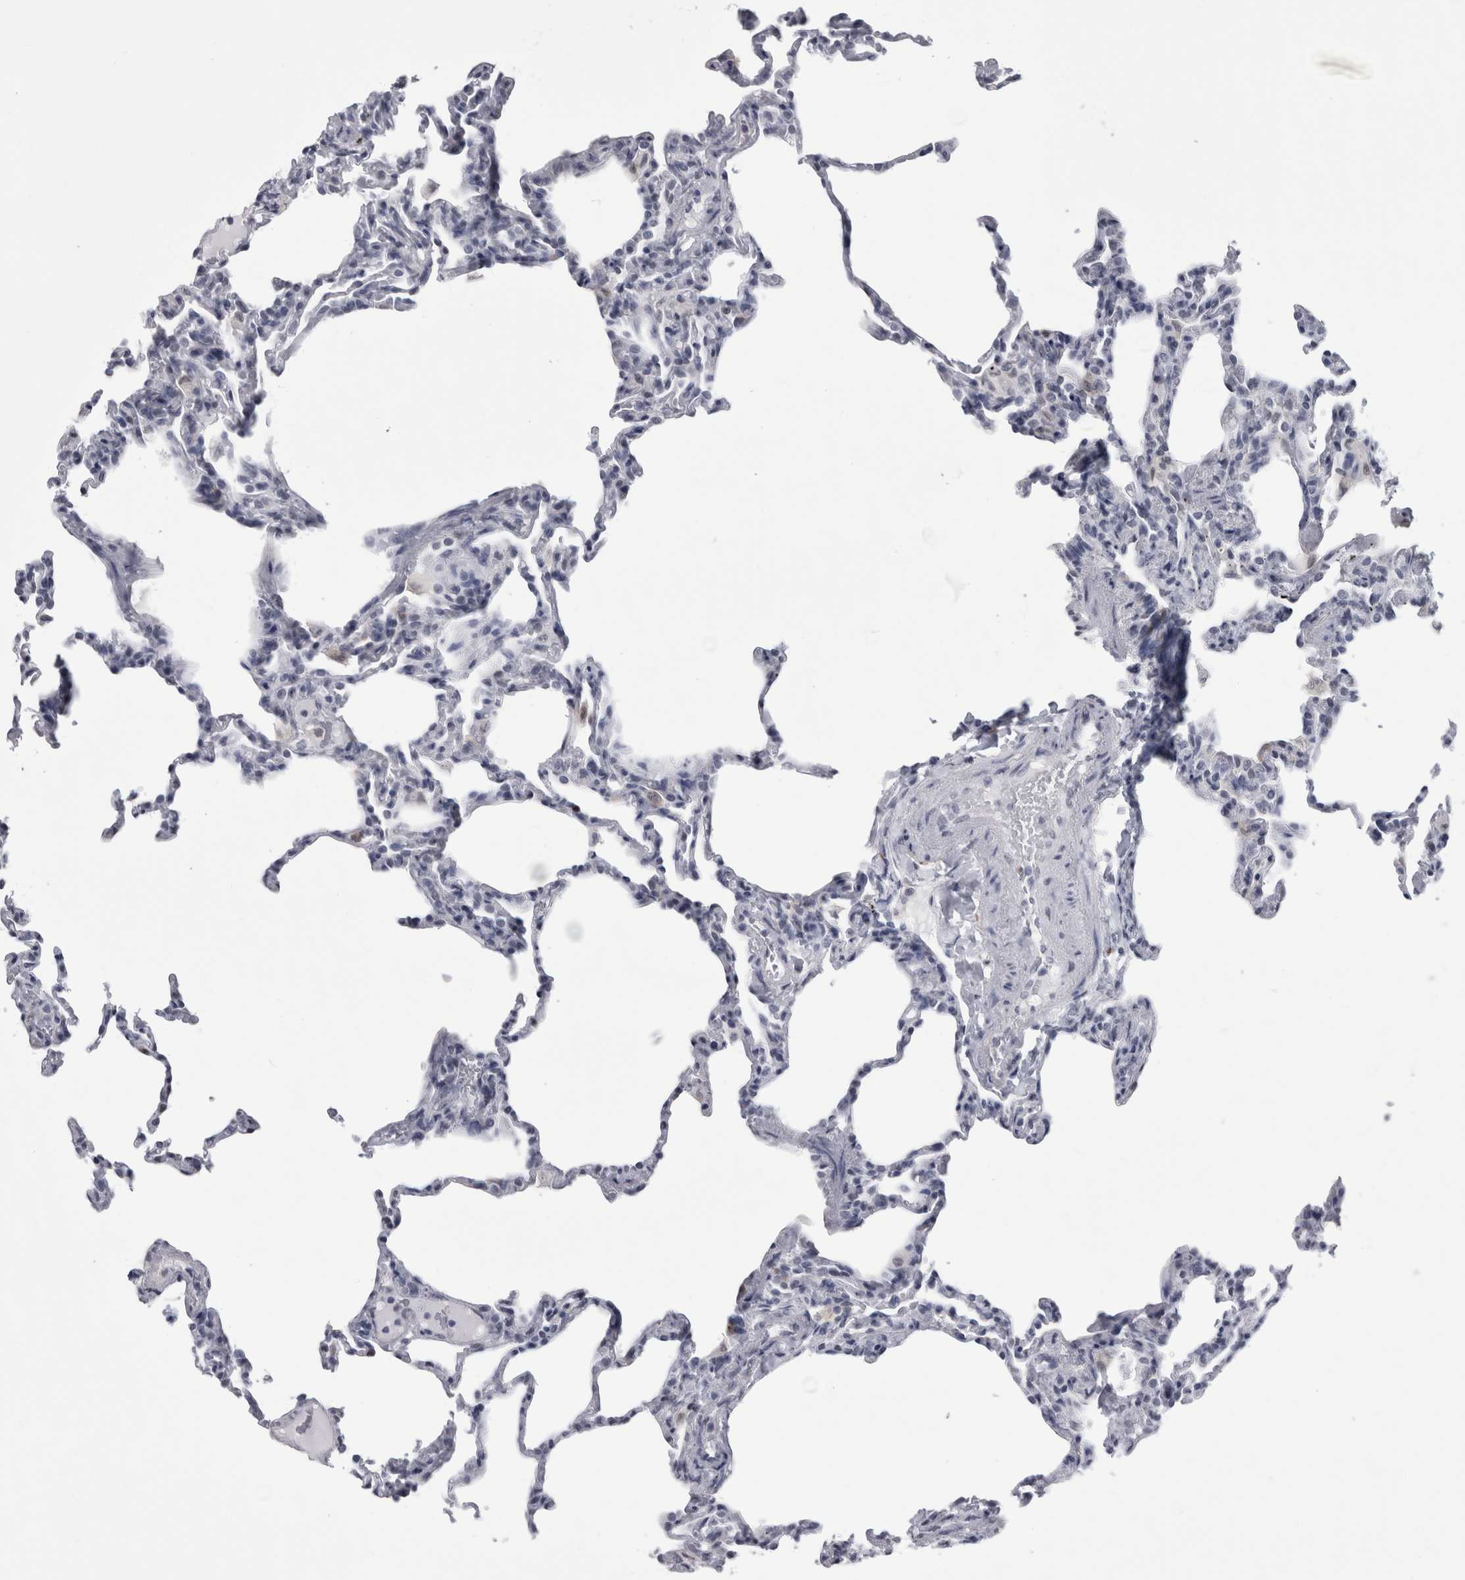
{"staining": {"intensity": "negative", "quantity": "none", "location": "none"}, "tissue": "lung", "cell_type": "Alveolar cells", "image_type": "normal", "snomed": [{"axis": "morphology", "description": "Normal tissue, NOS"}, {"axis": "topography", "description": "Lung"}], "caption": "High magnification brightfield microscopy of unremarkable lung stained with DAB (brown) and counterstained with hematoxylin (blue): alveolar cells show no significant staining. (Brightfield microscopy of DAB IHC at high magnification).", "gene": "ACOT7", "patient": {"sex": "male", "age": 20}}